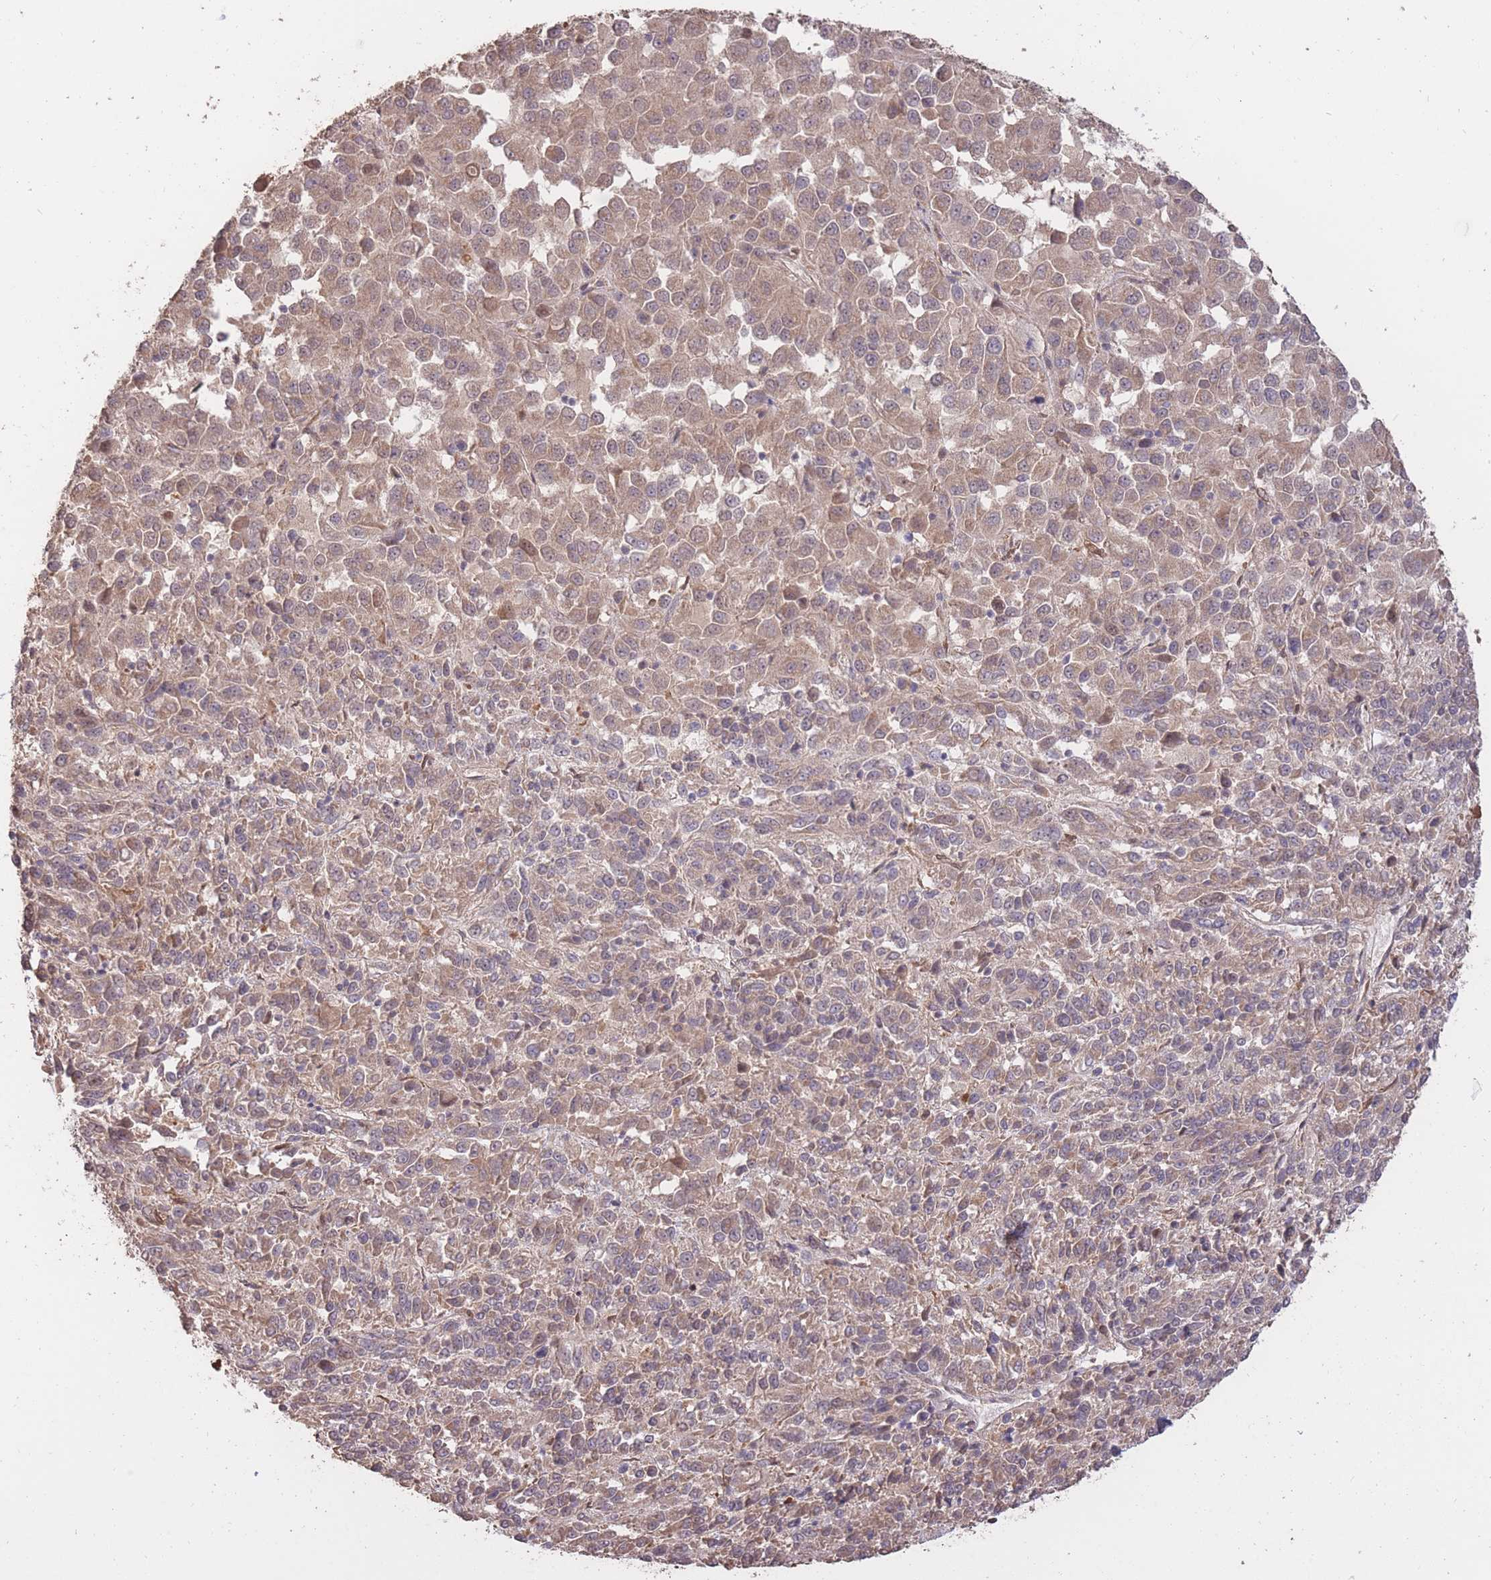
{"staining": {"intensity": "moderate", "quantity": ">75%", "location": "cytoplasmic/membranous"}, "tissue": "melanoma", "cell_type": "Tumor cells", "image_type": "cancer", "snomed": [{"axis": "morphology", "description": "Malignant melanoma, Metastatic site"}, {"axis": "topography", "description": "Lung"}], "caption": "Tumor cells show moderate cytoplasmic/membranous expression in about >75% of cells in malignant melanoma (metastatic site).", "gene": "RGS14", "patient": {"sex": "male", "age": 64}}